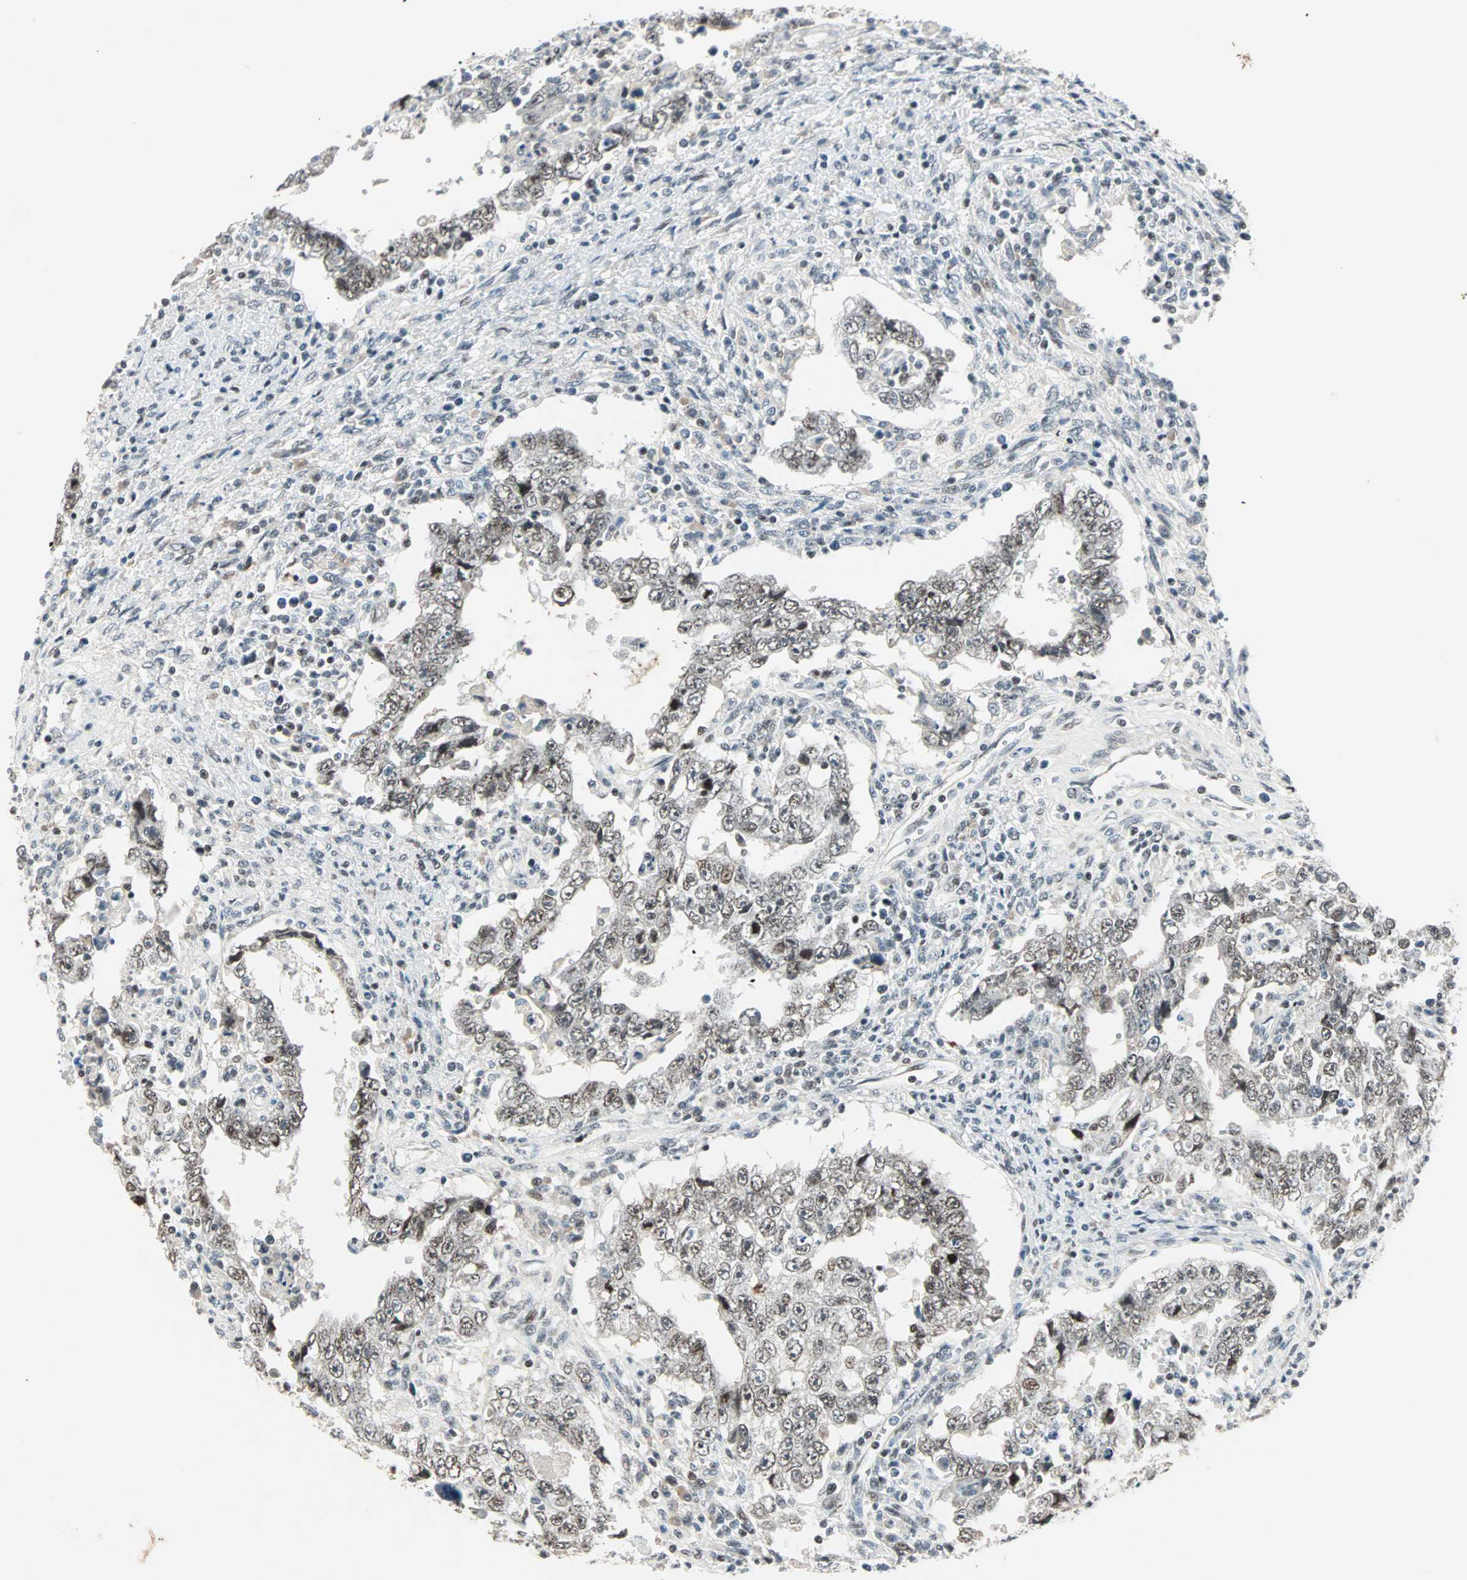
{"staining": {"intensity": "moderate", "quantity": ">75%", "location": "nuclear"}, "tissue": "testis cancer", "cell_type": "Tumor cells", "image_type": "cancer", "snomed": [{"axis": "morphology", "description": "Carcinoma, Embryonal, NOS"}, {"axis": "topography", "description": "Testis"}], "caption": "Embryonal carcinoma (testis) stained with a protein marker reveals moderate staining in tumor cells.", "gene": "SIN3A", "patient": {"sex": "male", "age": 26}}